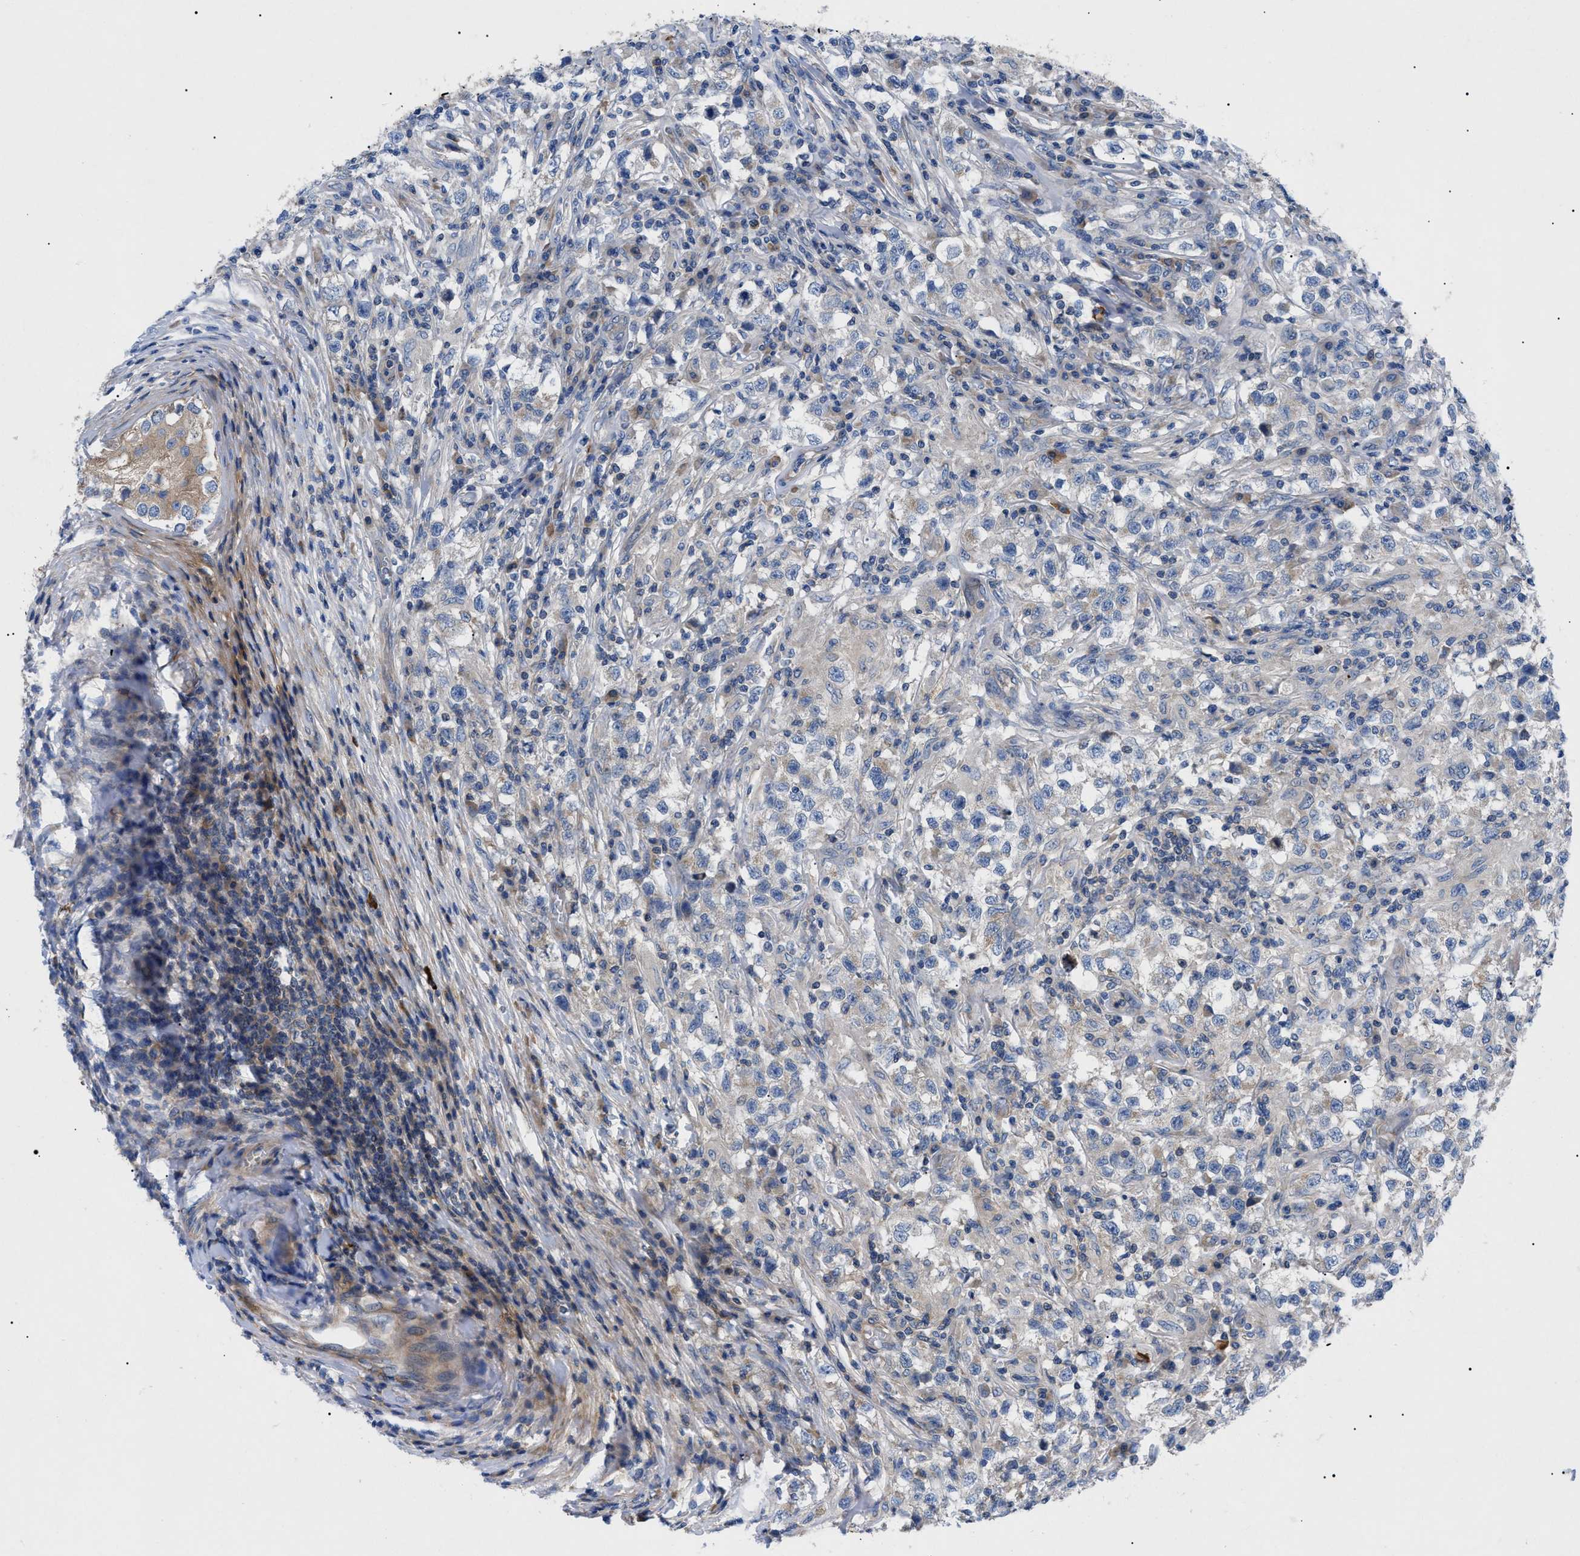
{"staining": {"intensity": "negative", "quantity": "none", "location": "none"}, "tissue": "testis cancer", "cell_type": "Tumor cells", "image_type": "cancer", "snomed": [{"axis": "morphology", "description": "Carcinoma, Embryonal, NOS"}, {"axis": "topography", "description": "Testis"}], "caption": "Human embryonal carcinoma (testis) stained for a protein using IHC exhibits no positivity in tumor cells.", "gene": "HSPB8", "patient": {"sex": "male", "age": 21}}